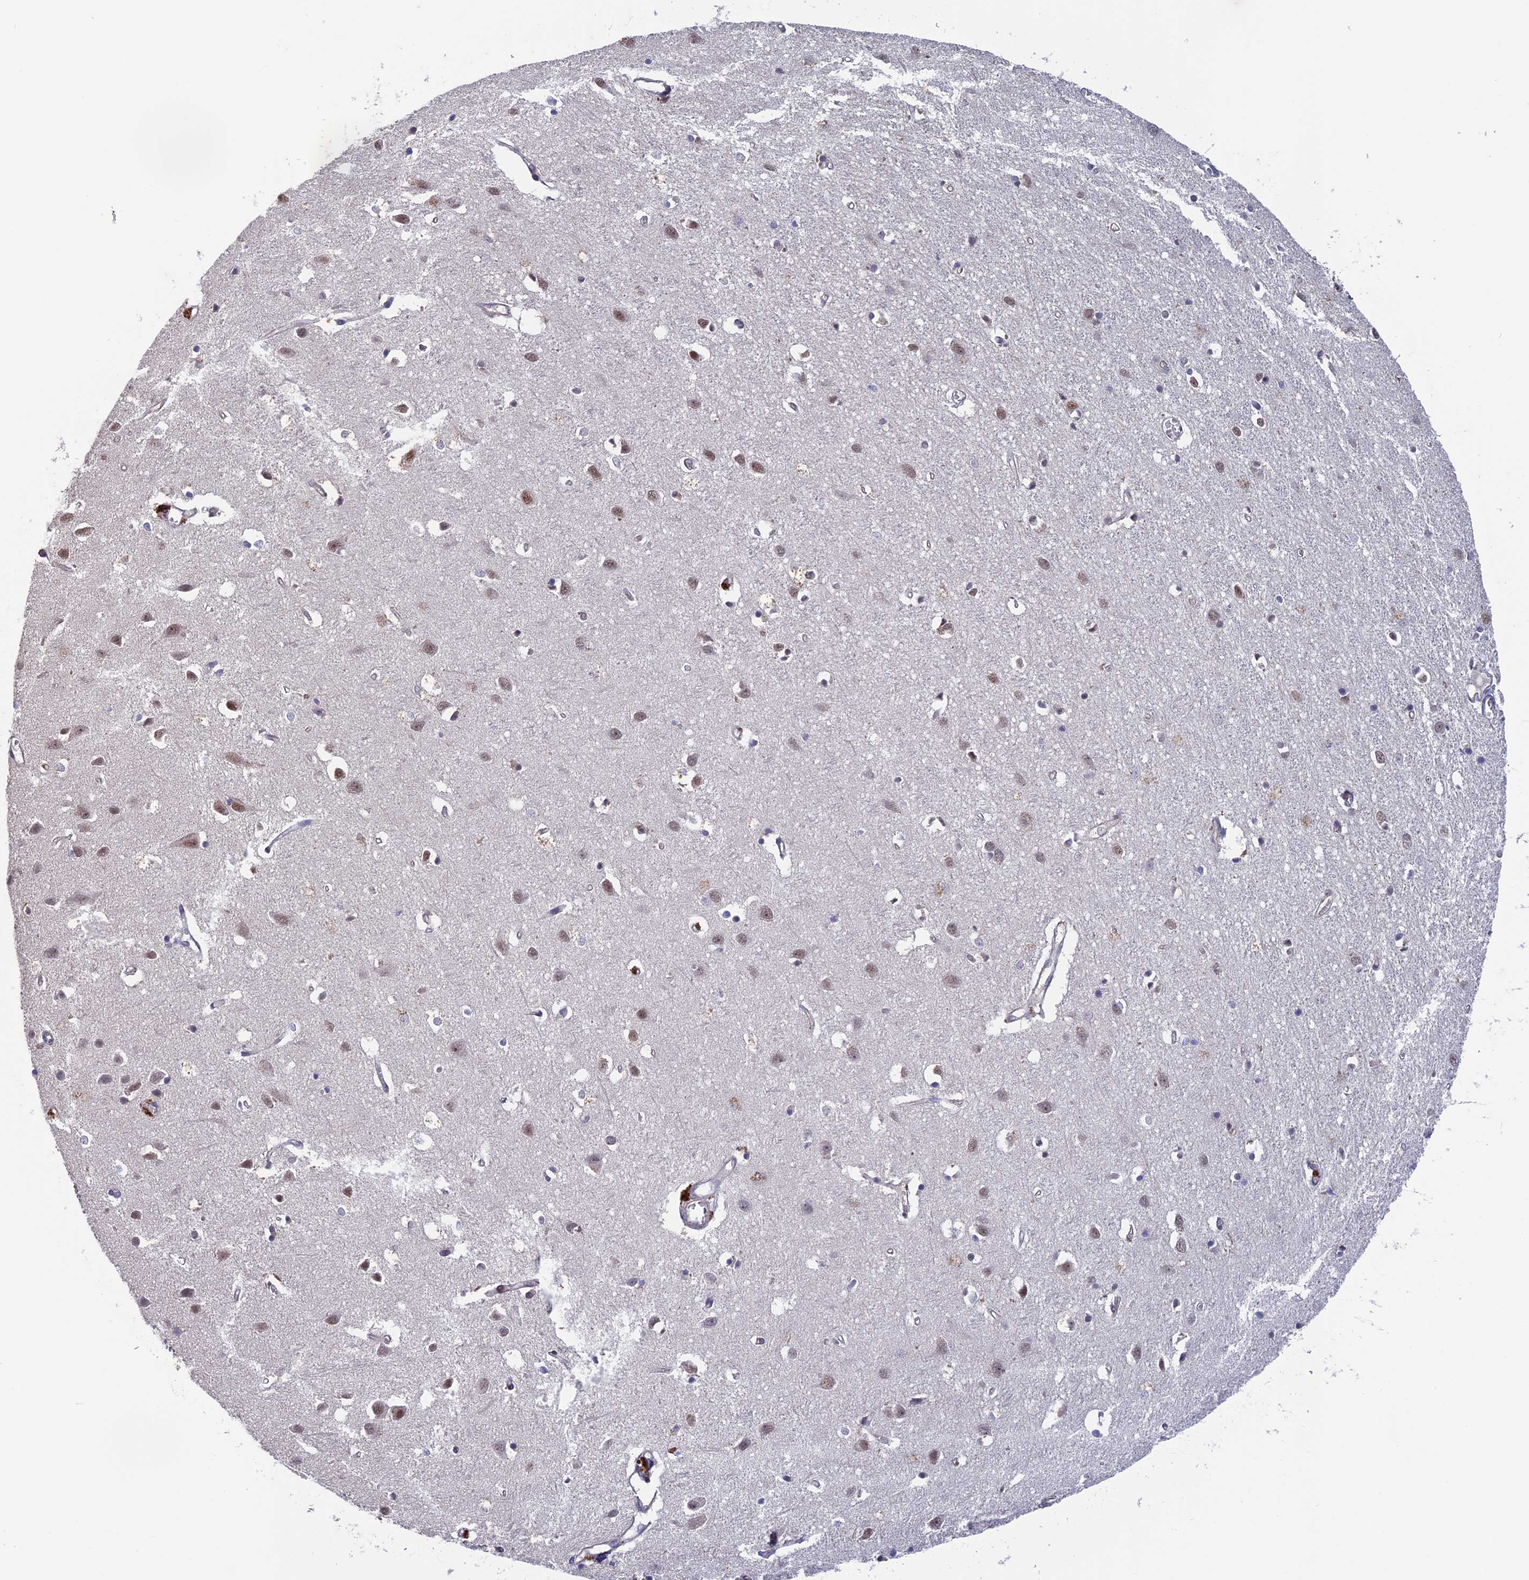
{"staining": {"intensity": "negative", "quantity": "none", "location": "none"}, "tissue": "cerebral cortex", "cell_type": "Endothelial cells", "image_type": "normal", "snomed": [{"axis": "morphology", "description": "Normal tissue, NOS"}, {"axis": "topography", "description": "Cerebral cortex"}], "caption": "Immunohistochemistry (IHC) of benign cerebral cortex demonstrates no expression in endothelial cells.", "gene": "FAM98C", "patient": {"sex": "female", "age": 64}}